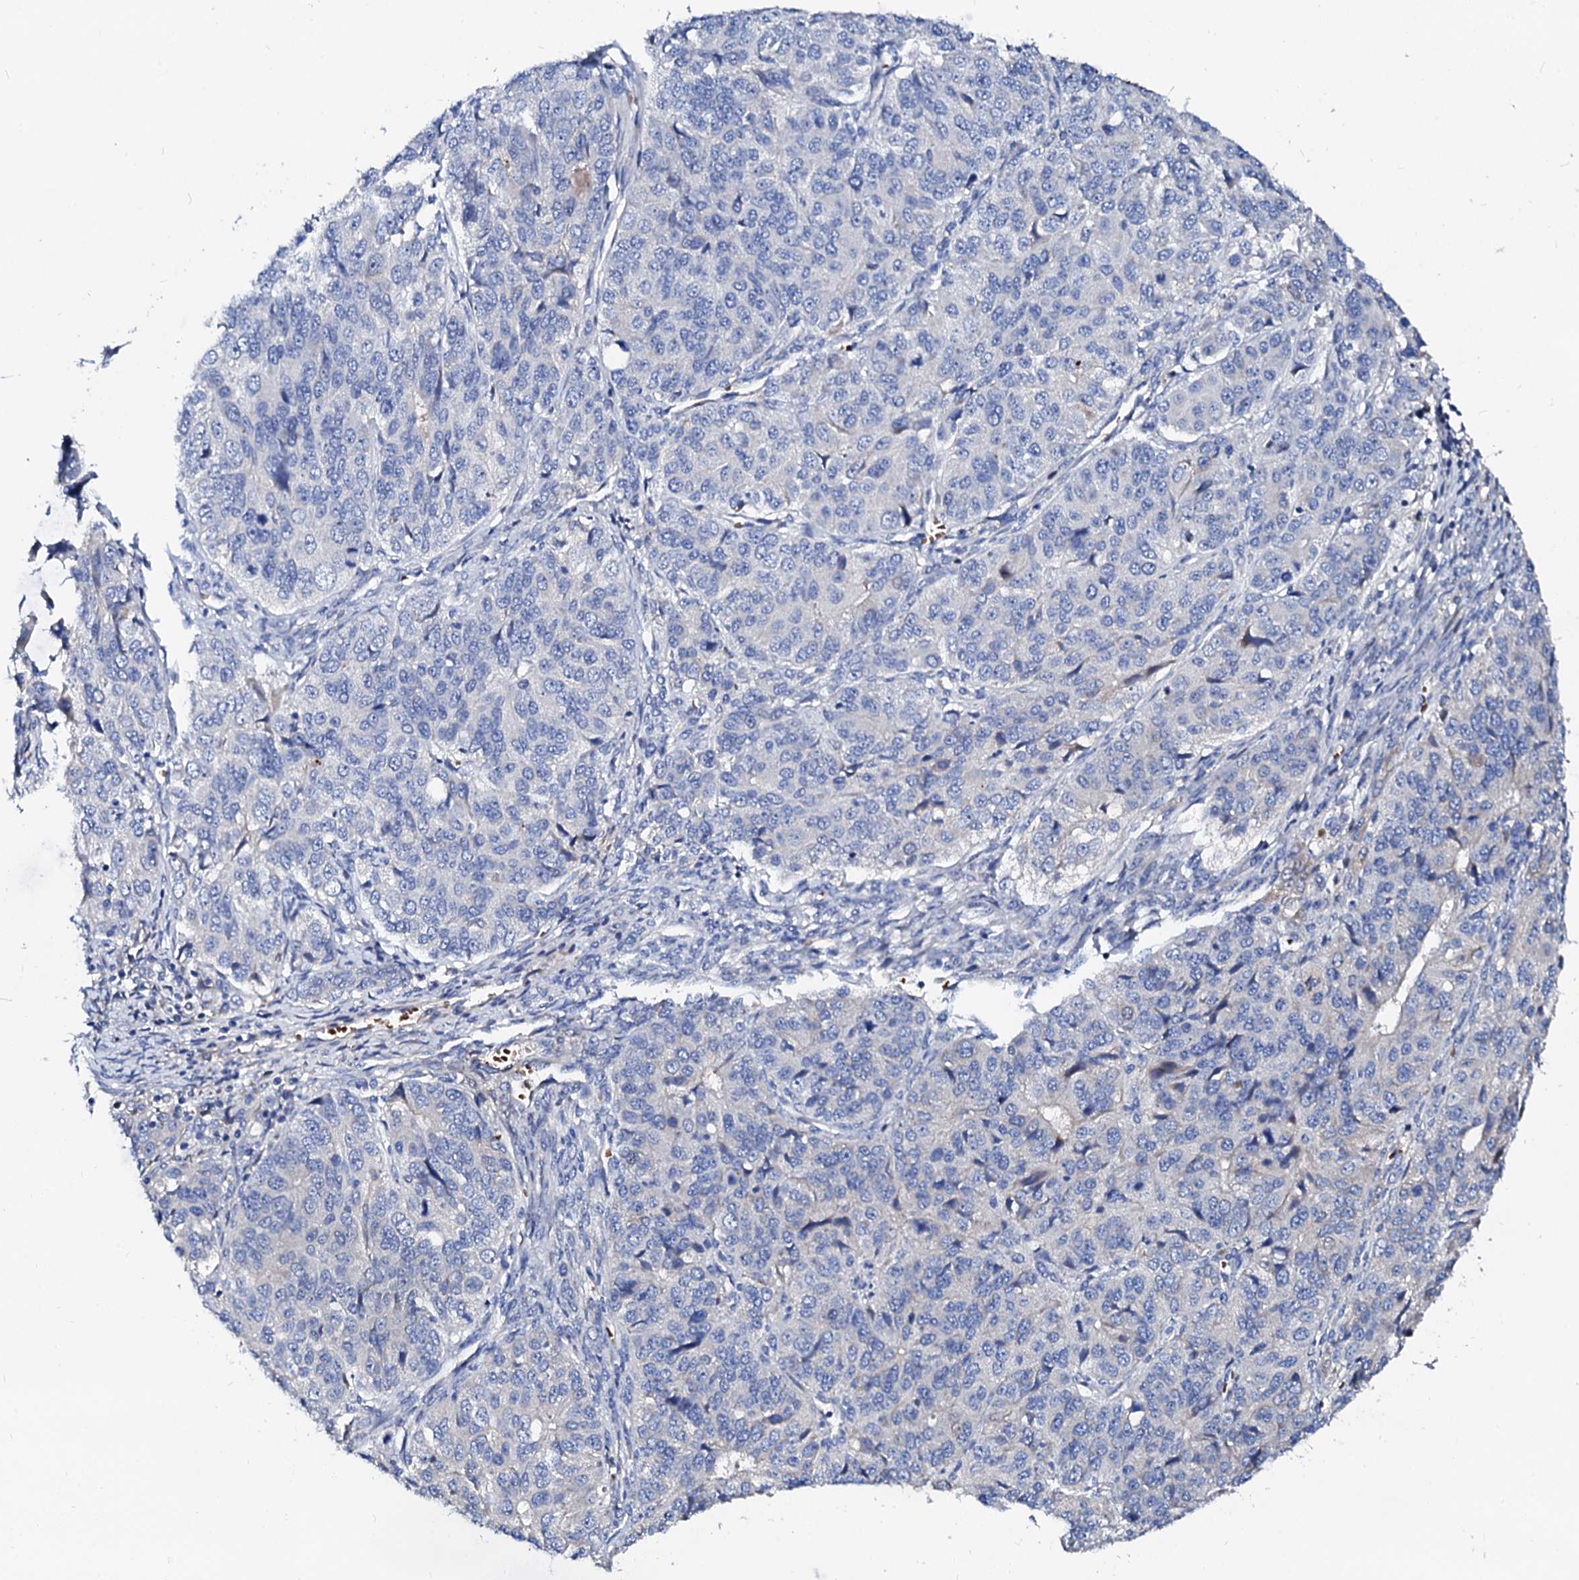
{"staining": {"intensity": "negative", "quantity": "none", "location": "none"}, "tissue": "ovarian cancer", "cell_type": "Tumor cells", "image_type": "cancer", "snomed": [{"axis": "morphology", "description": "Carcinoma, endometroid"}, {"axis": "topography", "description": "Ovary"}], "caption": "This is an immunohistochemistry (IHC) histopathology image of human endometroid carcinoma (ovarian). There is no positivity in tumor cells.", "gene": "SLC10A7", "patient": {"sex": "female", "age": 51}}